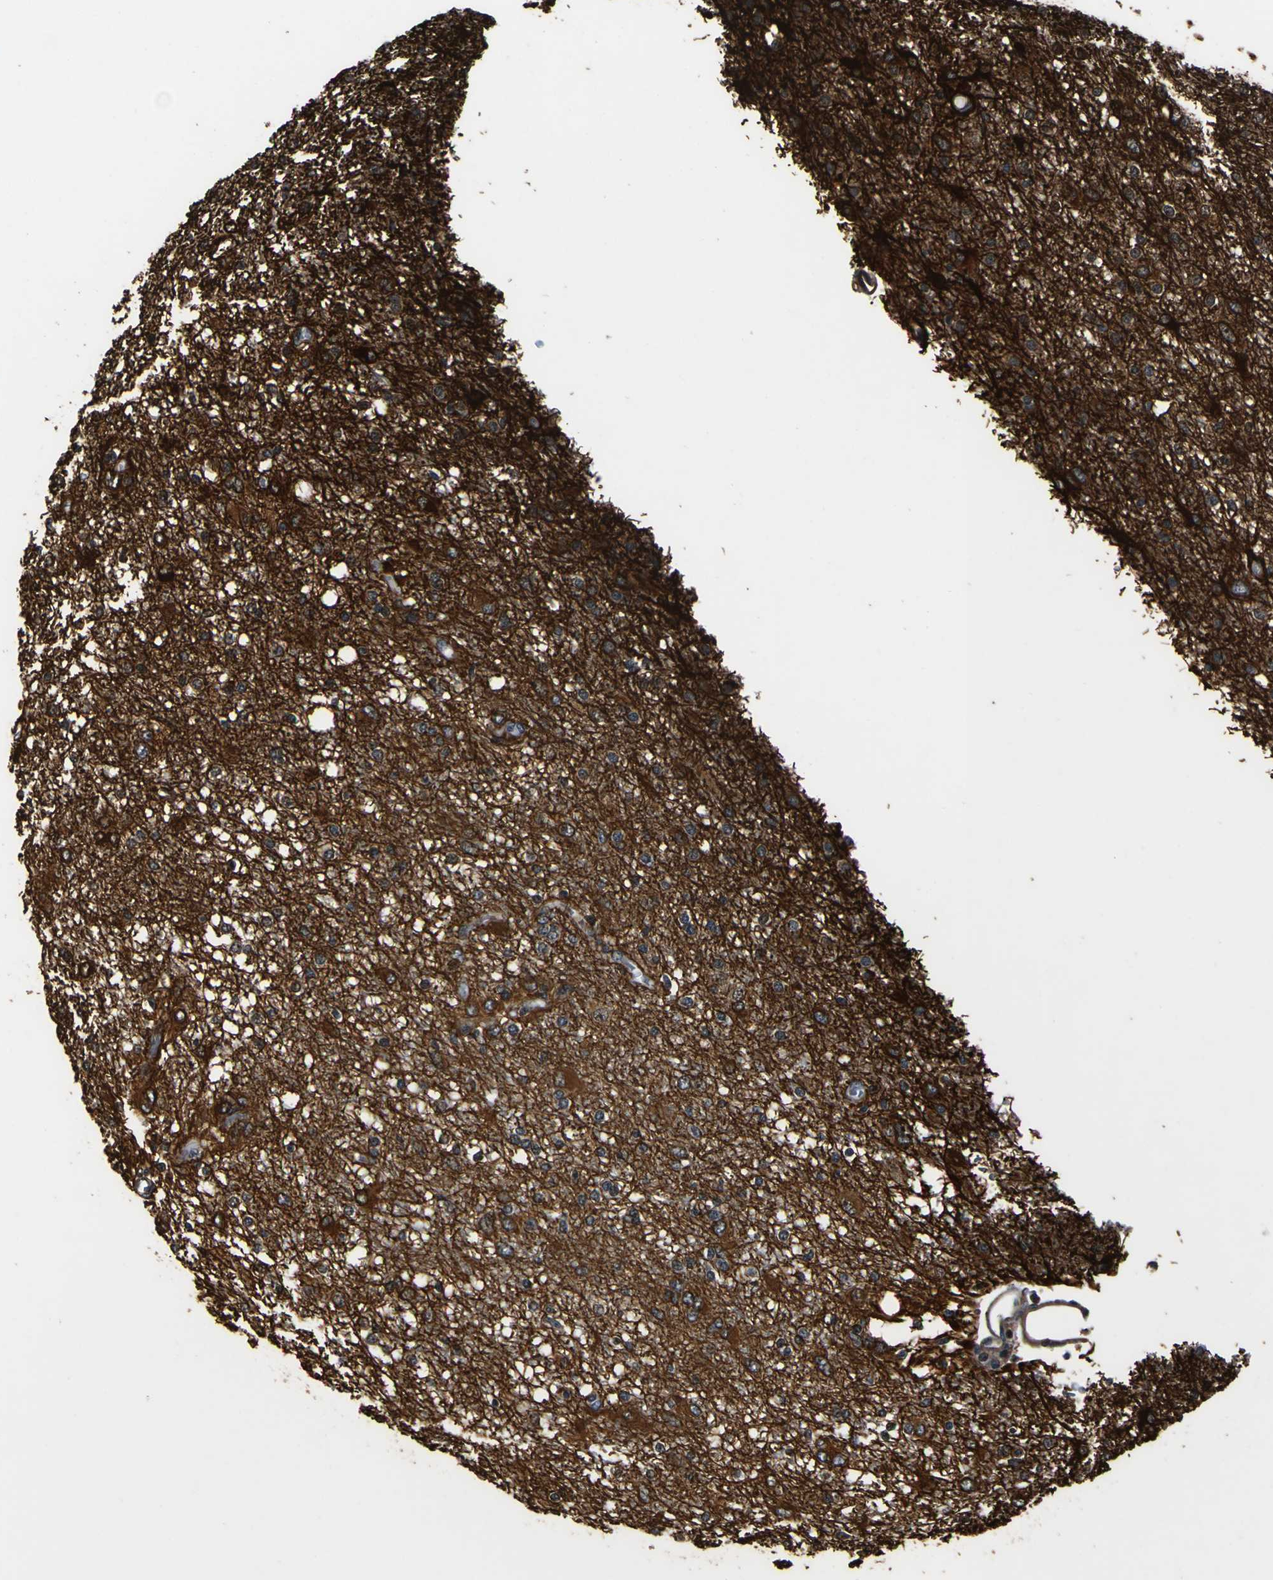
{"staining": {"intensity": "strong", "quantity": ">75%", "location": "cytoplasmic/membranous"}, "tissue": "glioma", "cell_type": "Tumor cells", "image_type": "cancer", "snomed": [{"axis": "morphology", "description": "Glioma, malignant, High grade"}, {"axis": "topography", "description": "Brain"}], "caption": "Malignant glioma (high-grade) stained for a protein (brown) displays strong cytoplasmic/membranous positive positivity in about >75% of tumor cells.", "gene": "LRP4", "patient": {"sex": "female", "age": 59}}